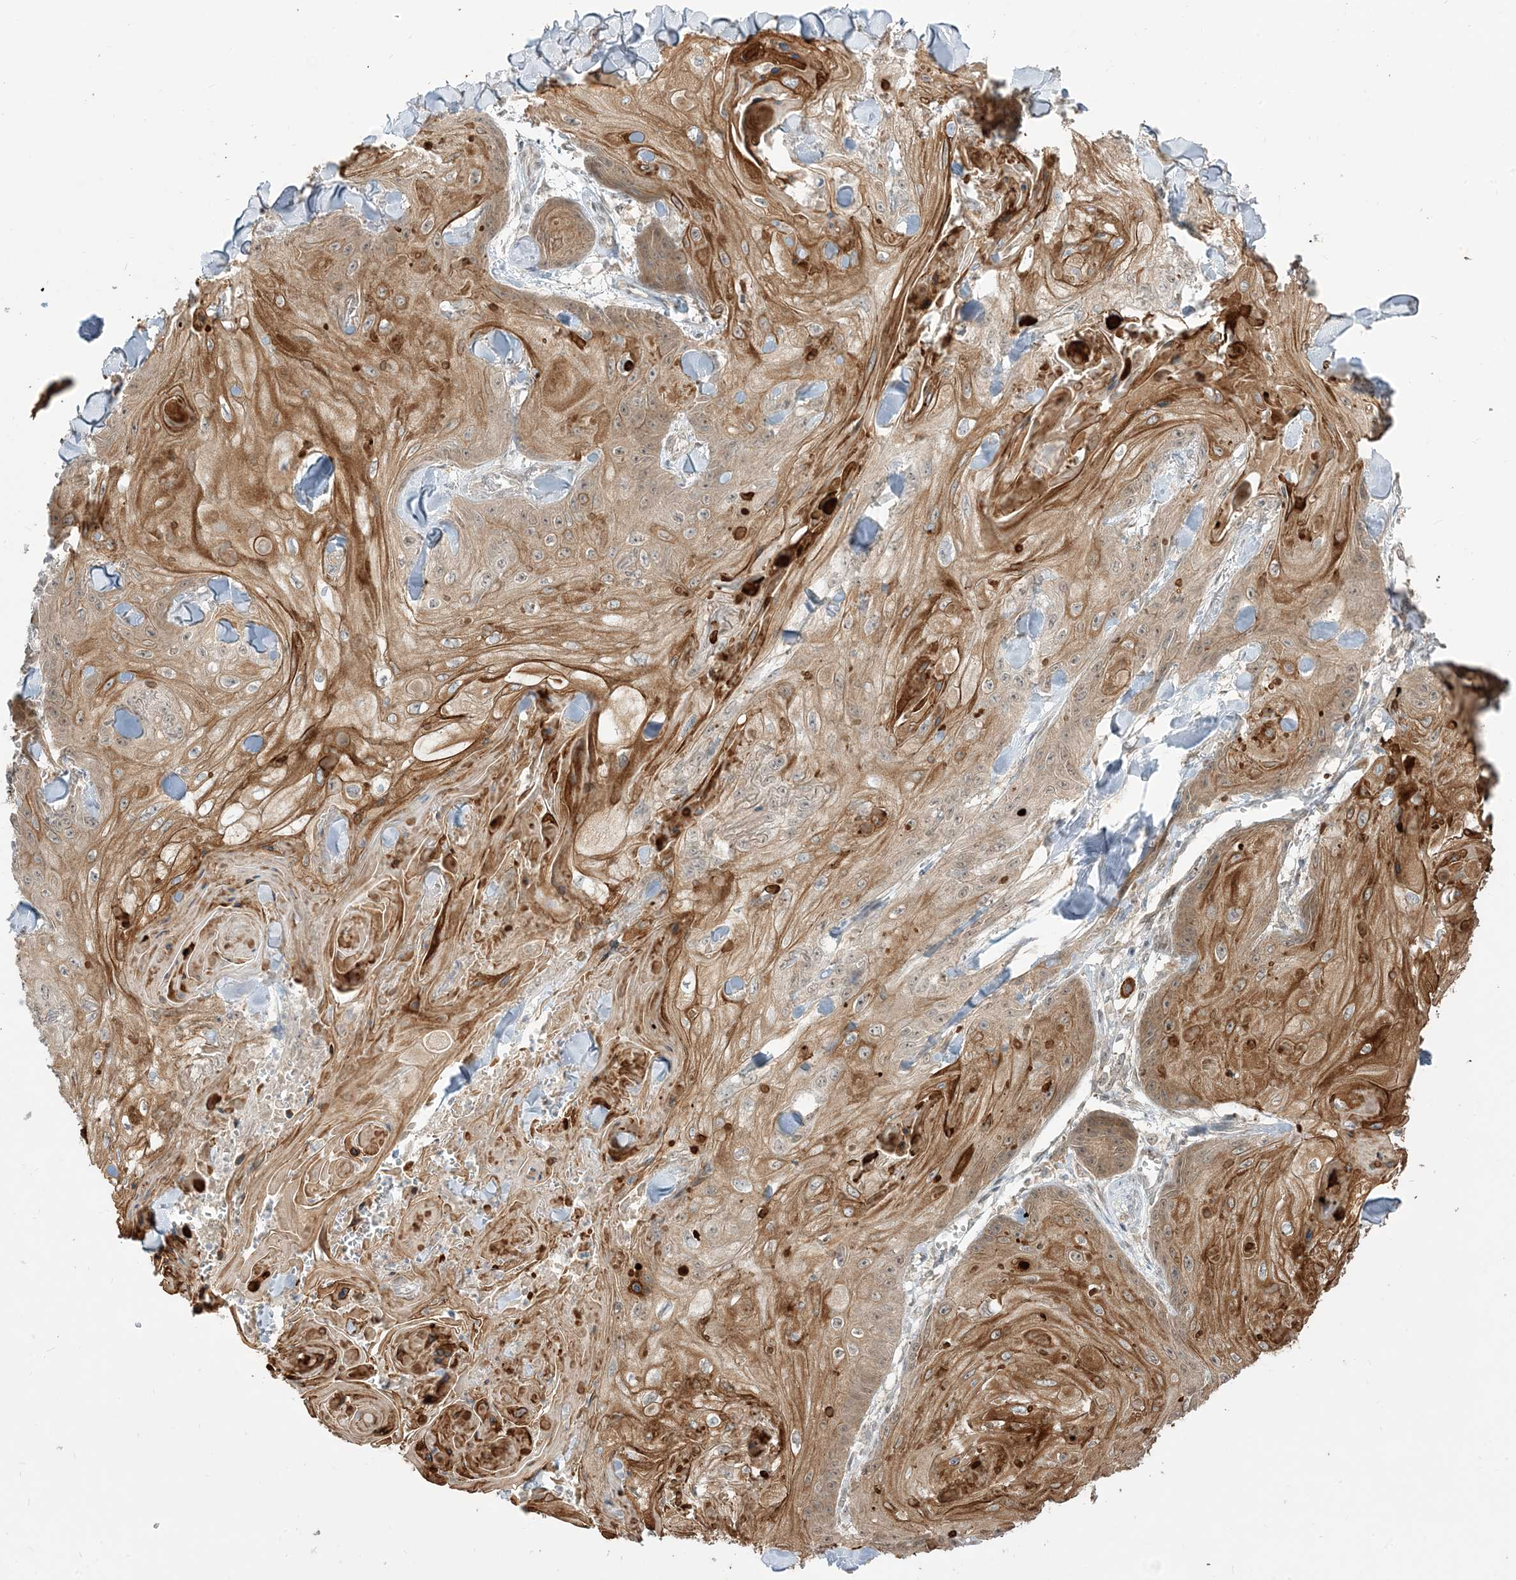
{"staining": {"intensity": "moderate", "quantity": ">75%", "location": "cytoplasmic/membranous"}, "tissue": "skin cancer", "cell_type": "Tumor cells", "image_type": "cancer", "snomed": [{"axis": "morphology", "description": "Squamous cell carcinoma, NOS"}, {"axis": "topography", "description": "Skin"}], "caption": "Protein staining demonstrates moderate cytoplasmic/membranous expression in approximately >75% of tumor cells in skin squamous cell carcinoma.", "gene": "TBCC", "patient": {"sex": "male", "age": 74}}